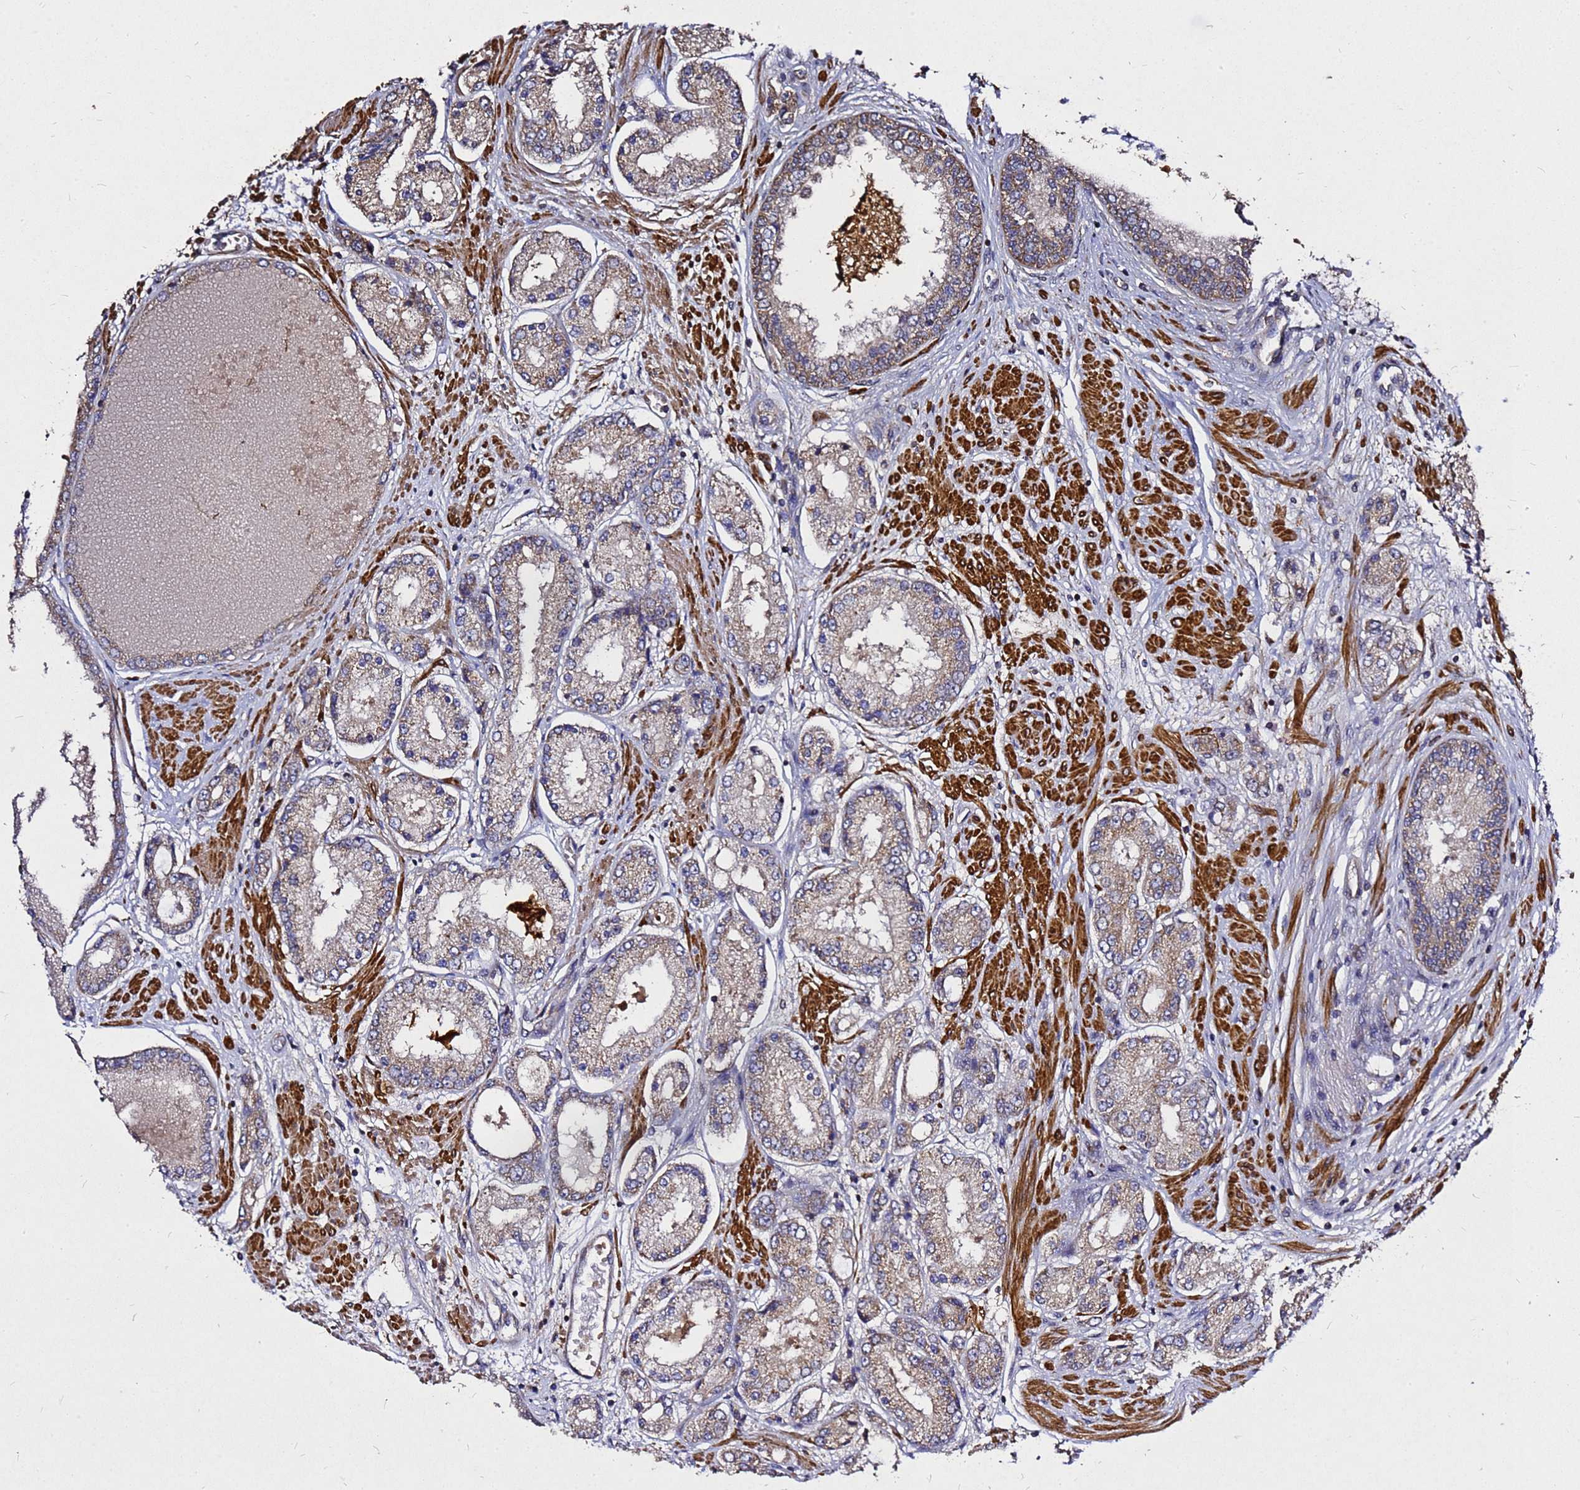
{"staining": {"intensity": "negative", "quantity": "none", "location": "none"}, "tissue": "prostate cancer", "cell_type": "Tumor cells", "image_type": "cancer", "snomed": [{"axis": "morphology", "description": "Adenocarcinoma, High grade"}, {"axis": "topography", "description": "Prostate"}], "caption": "Tumor cells are negative for brown protein staining in prostate cancer.", "gene": "RSPRY1", "patient": {"sex": "male", "age": 59}}